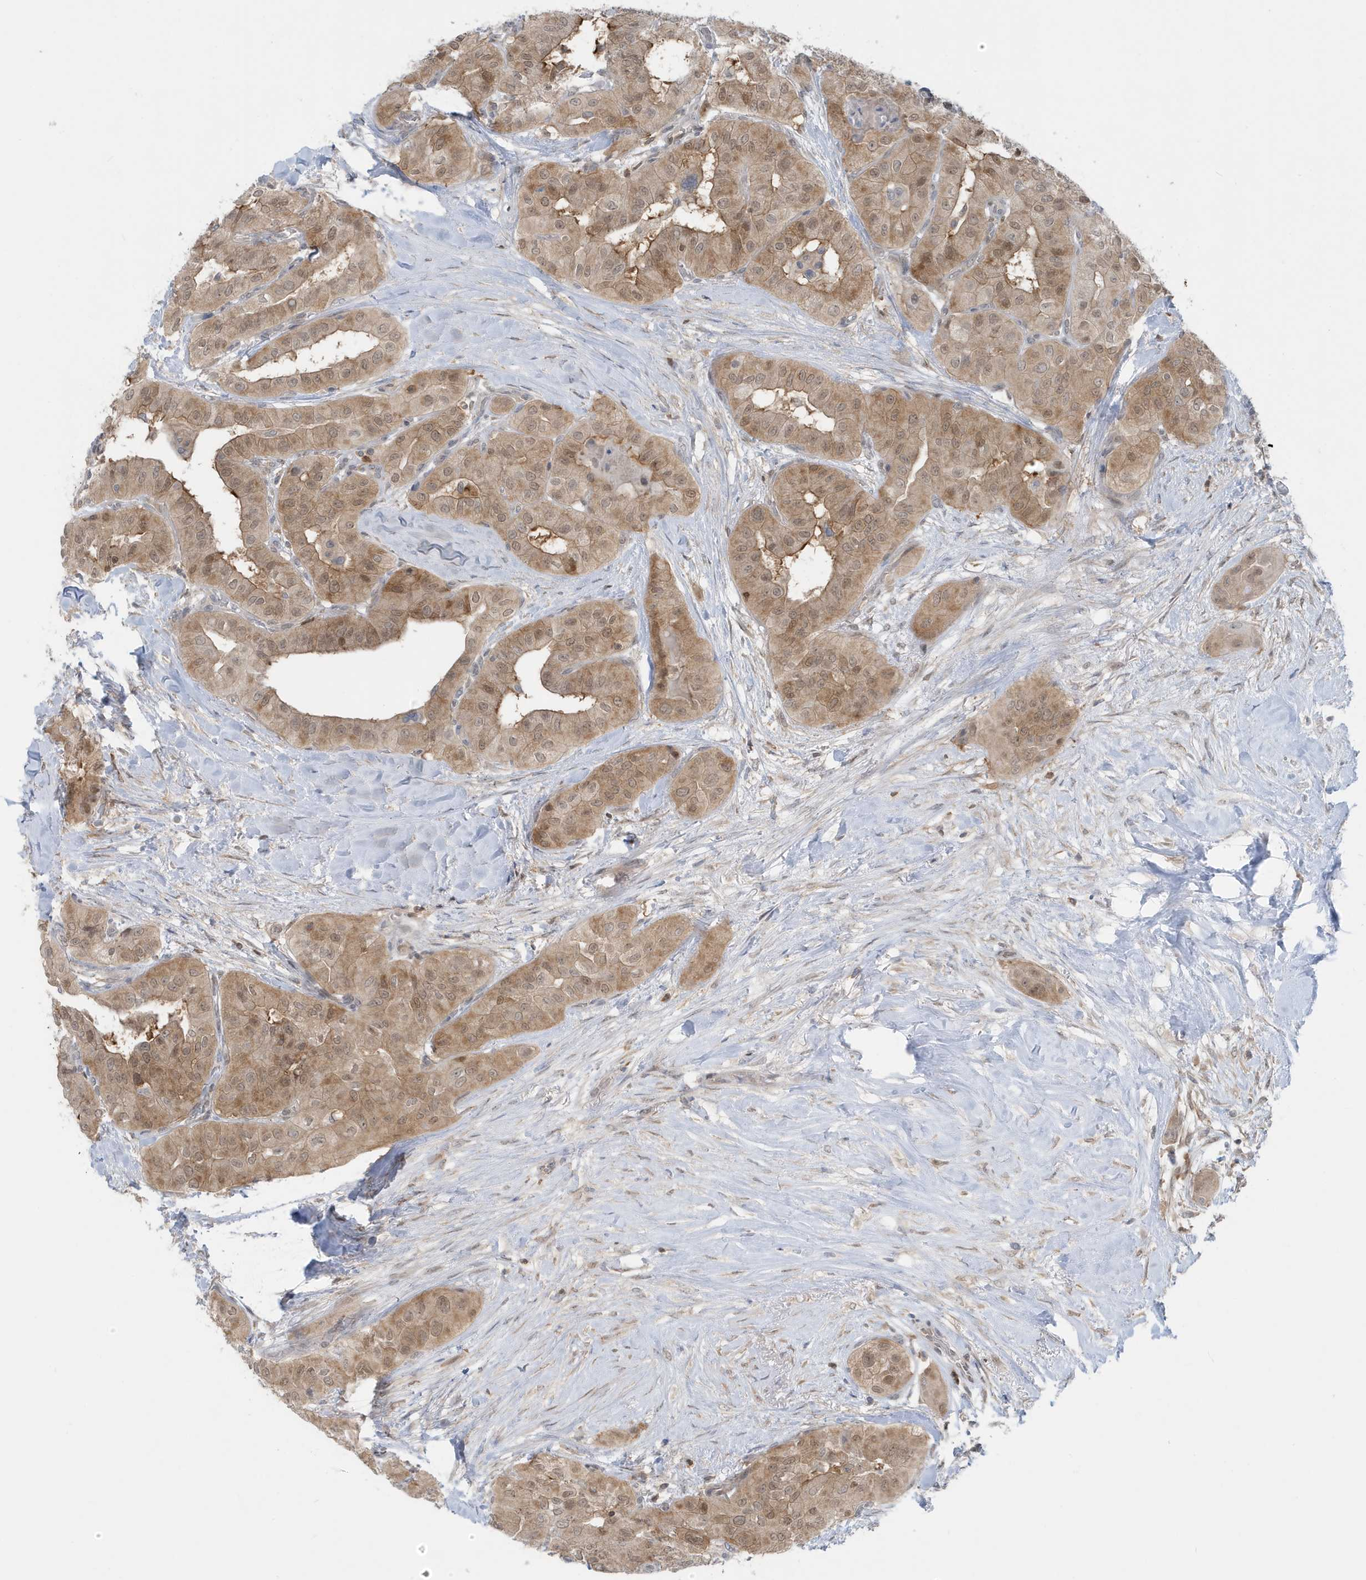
{"staining": {"intensity": "weak", "quantity": ">75%", "location": "cytoplasmic/membranous,nuclear"}, "tissue": "thyroid cancer", "cell_type": "Tumor cells", "image_type": "cancer", "snomed": [{"axis": "morphology", "description": "Papillary adenocarcinoma, NOS"}, {"axis": "topography", "description": "Thyroid gland"}], "caption": "An image showing weak cytoplasmic/membranous and nuclear expression in approximately >75% of tumor cells in thyroid cancer, as visualized by brown immunohistochemical staining.", "gene": "OGA", "patient": {"sex": "female", "age": 59}}